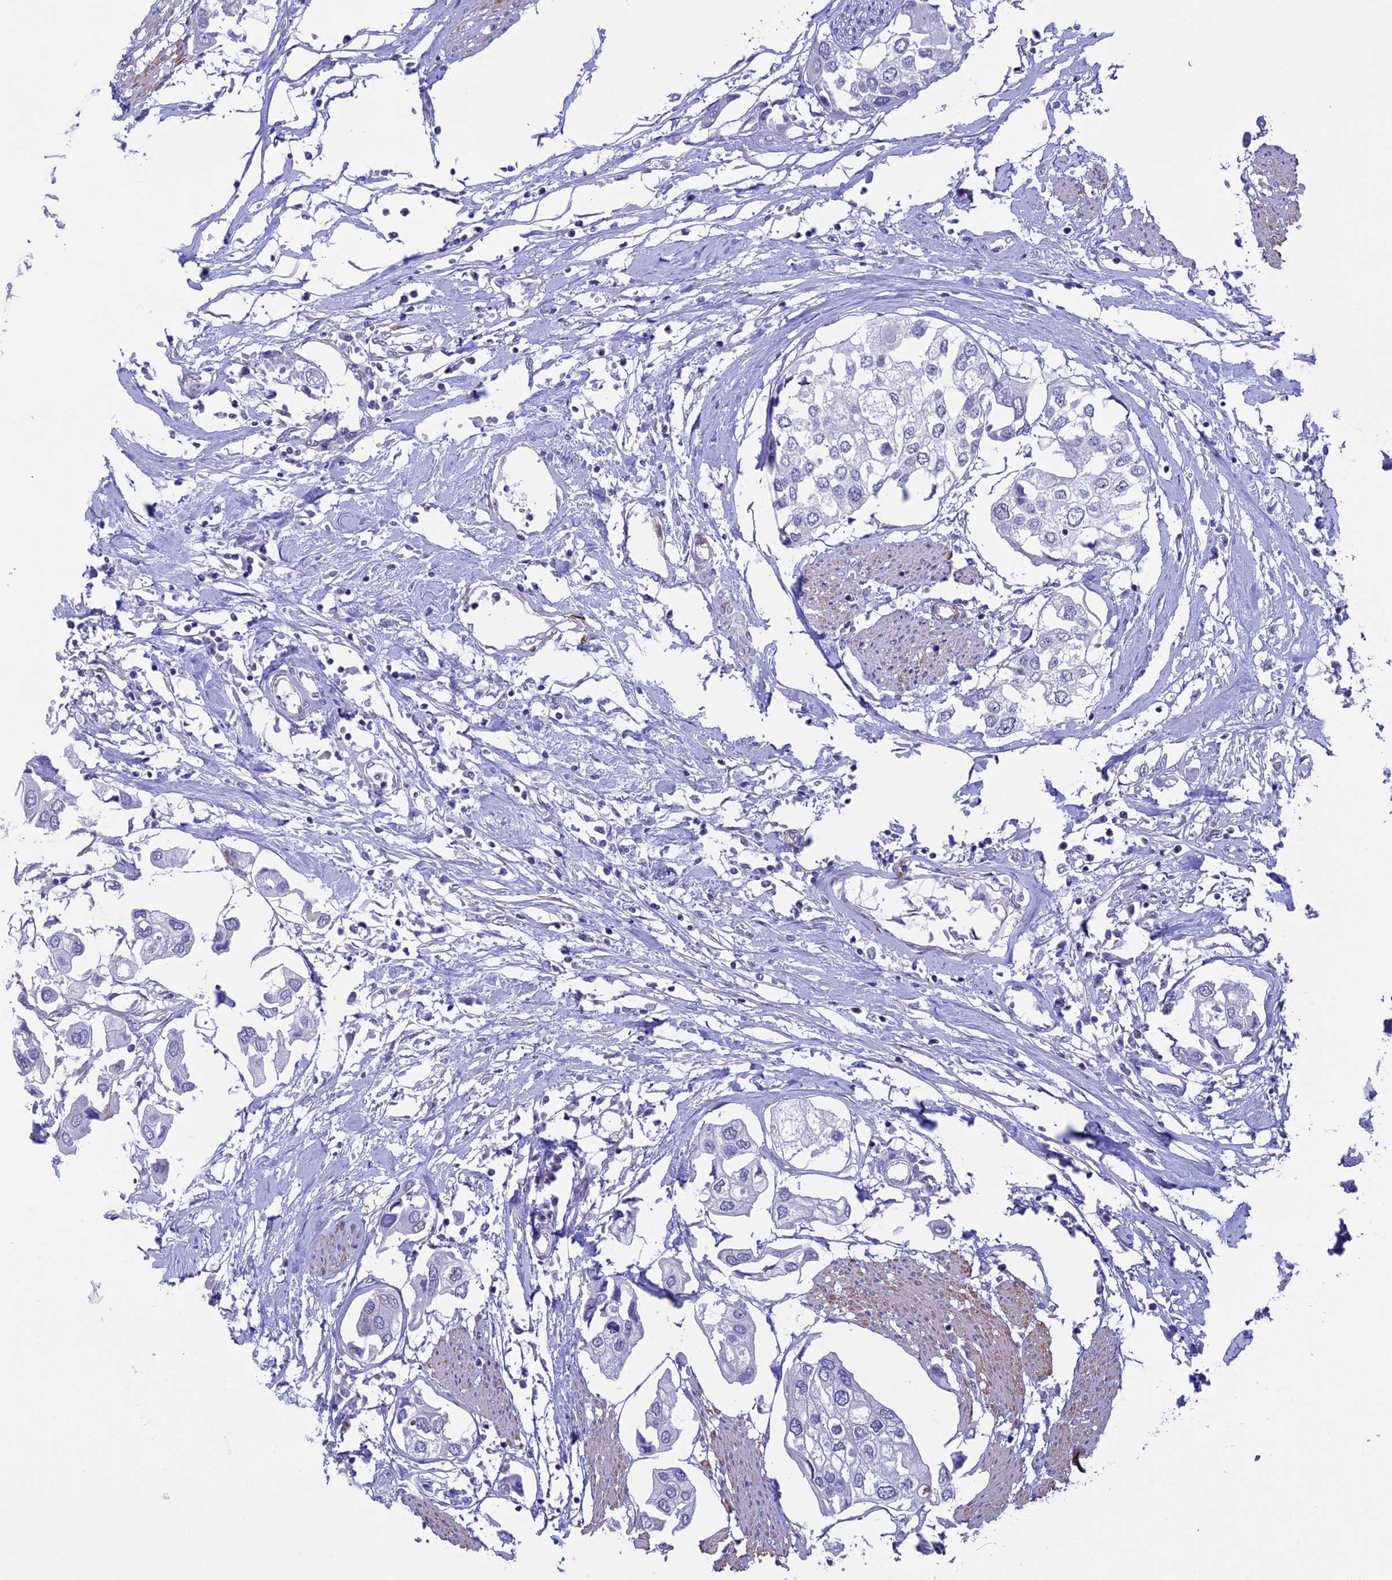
{"staining": {"intensity": "negative", "quantity": "none", "location": "none"}, "tissue": "urothelial cancer", "cell_type": "Tumor cells", "image_type": "cancer", "snomed": [{"axis": "morphology", "description": "Urothelial carcinoma, High grade"}, {"axis": "topography", "description": "Urinary bladder"}], "caption": "Immunohistochemistry photomicrograph of neoplastic tissue: urothelial carcinoma (high-grade) stained with DAB reveals no significant protein staining in tumor cells.", "gene": "IGSF6", "patient": {"sex": "male", "age": 64}}